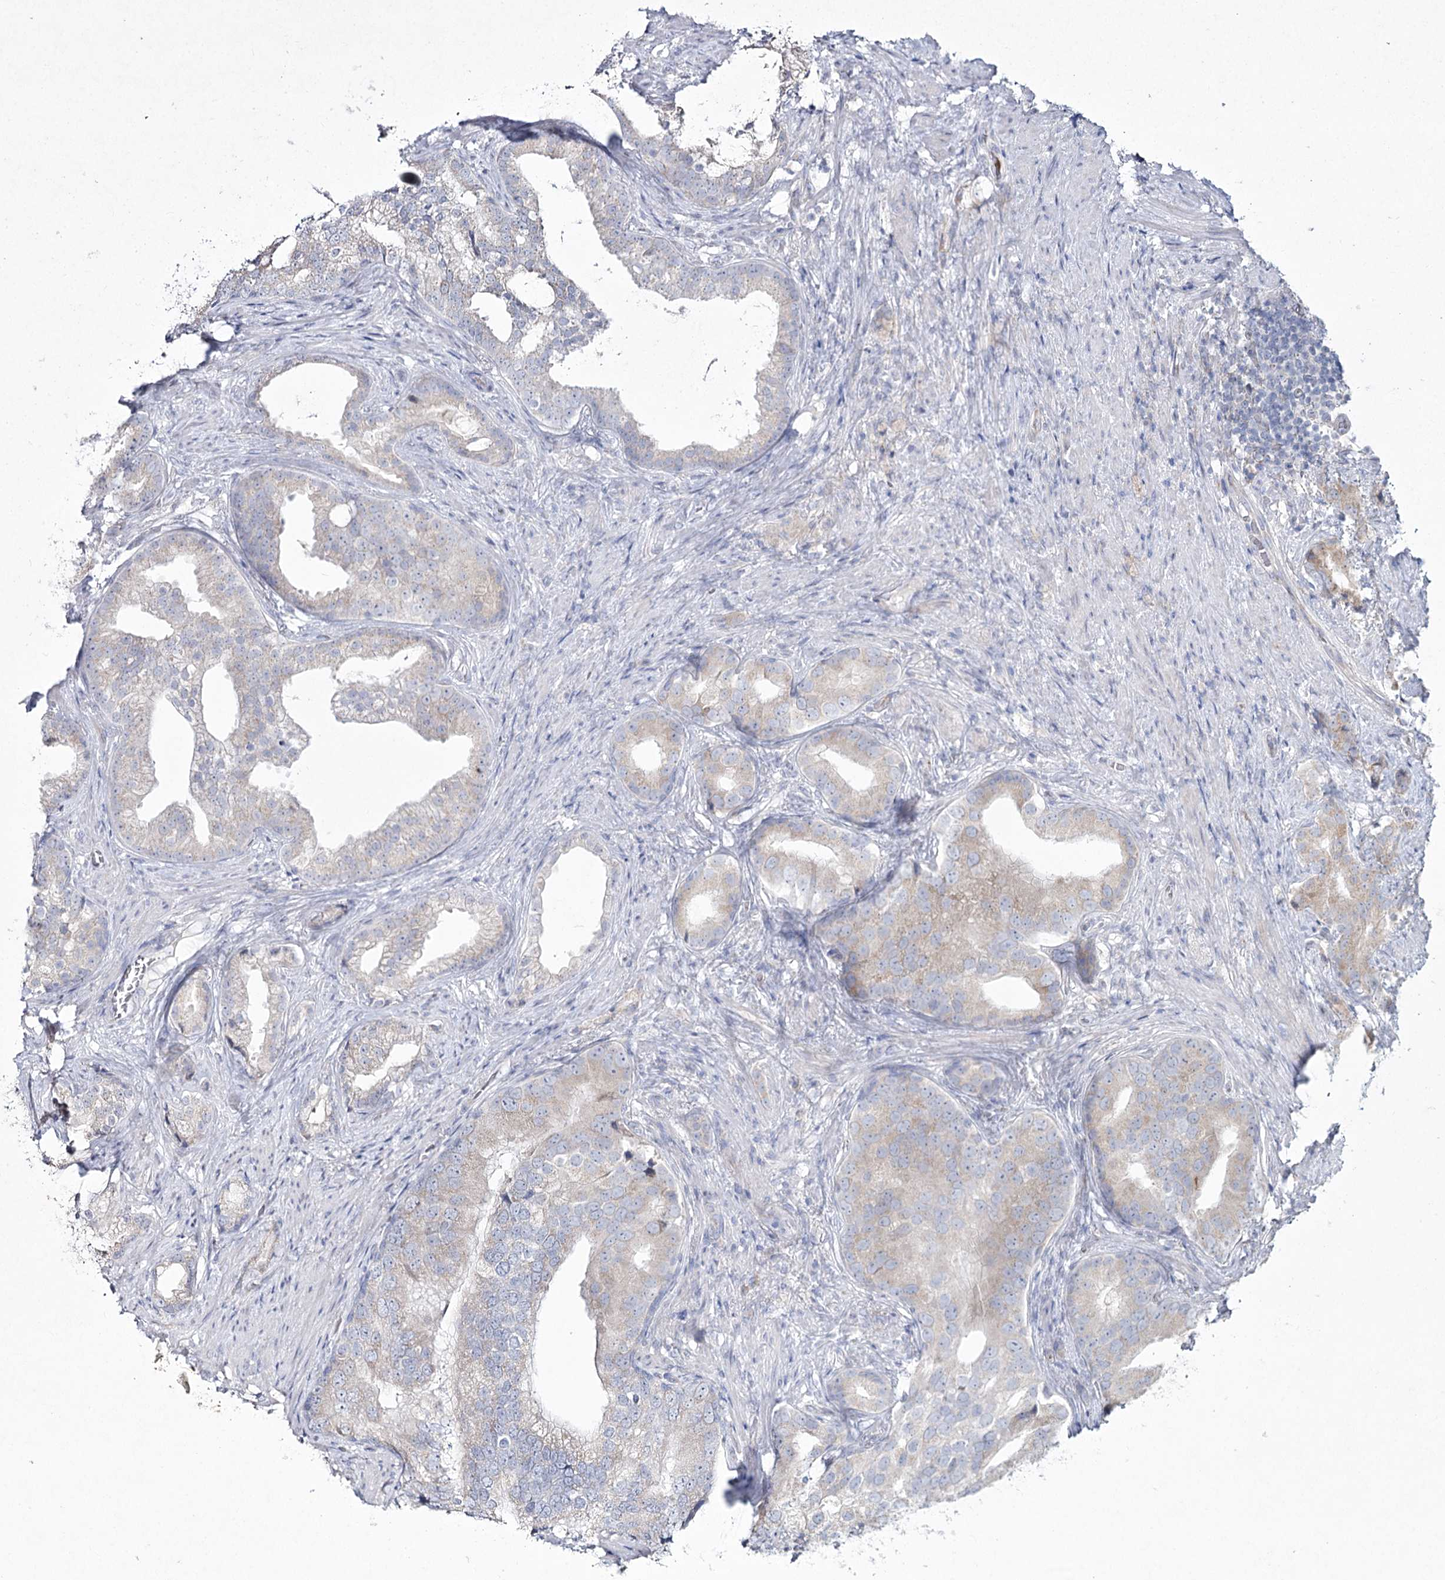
{"staining": {"intensity": "negative", "quantity": "none", "location": "none"}, "tissue": "prostate cancer", "cell_type": "Tumor cells", "image_type": "cancer", "snomed": [{"axis": "morphology", "description": "Adenocarcinoma, Low grade"}, {"axis": "topography", "description": "Prostate"}], "caption": "Prostate cancer (adenocarcinoma (low-grade)) was stained to show a protein in brown. There is no significant staining in tumor cells.", "gene": "NIPAL4", "patient": {"sex": "male", "age": 71}}